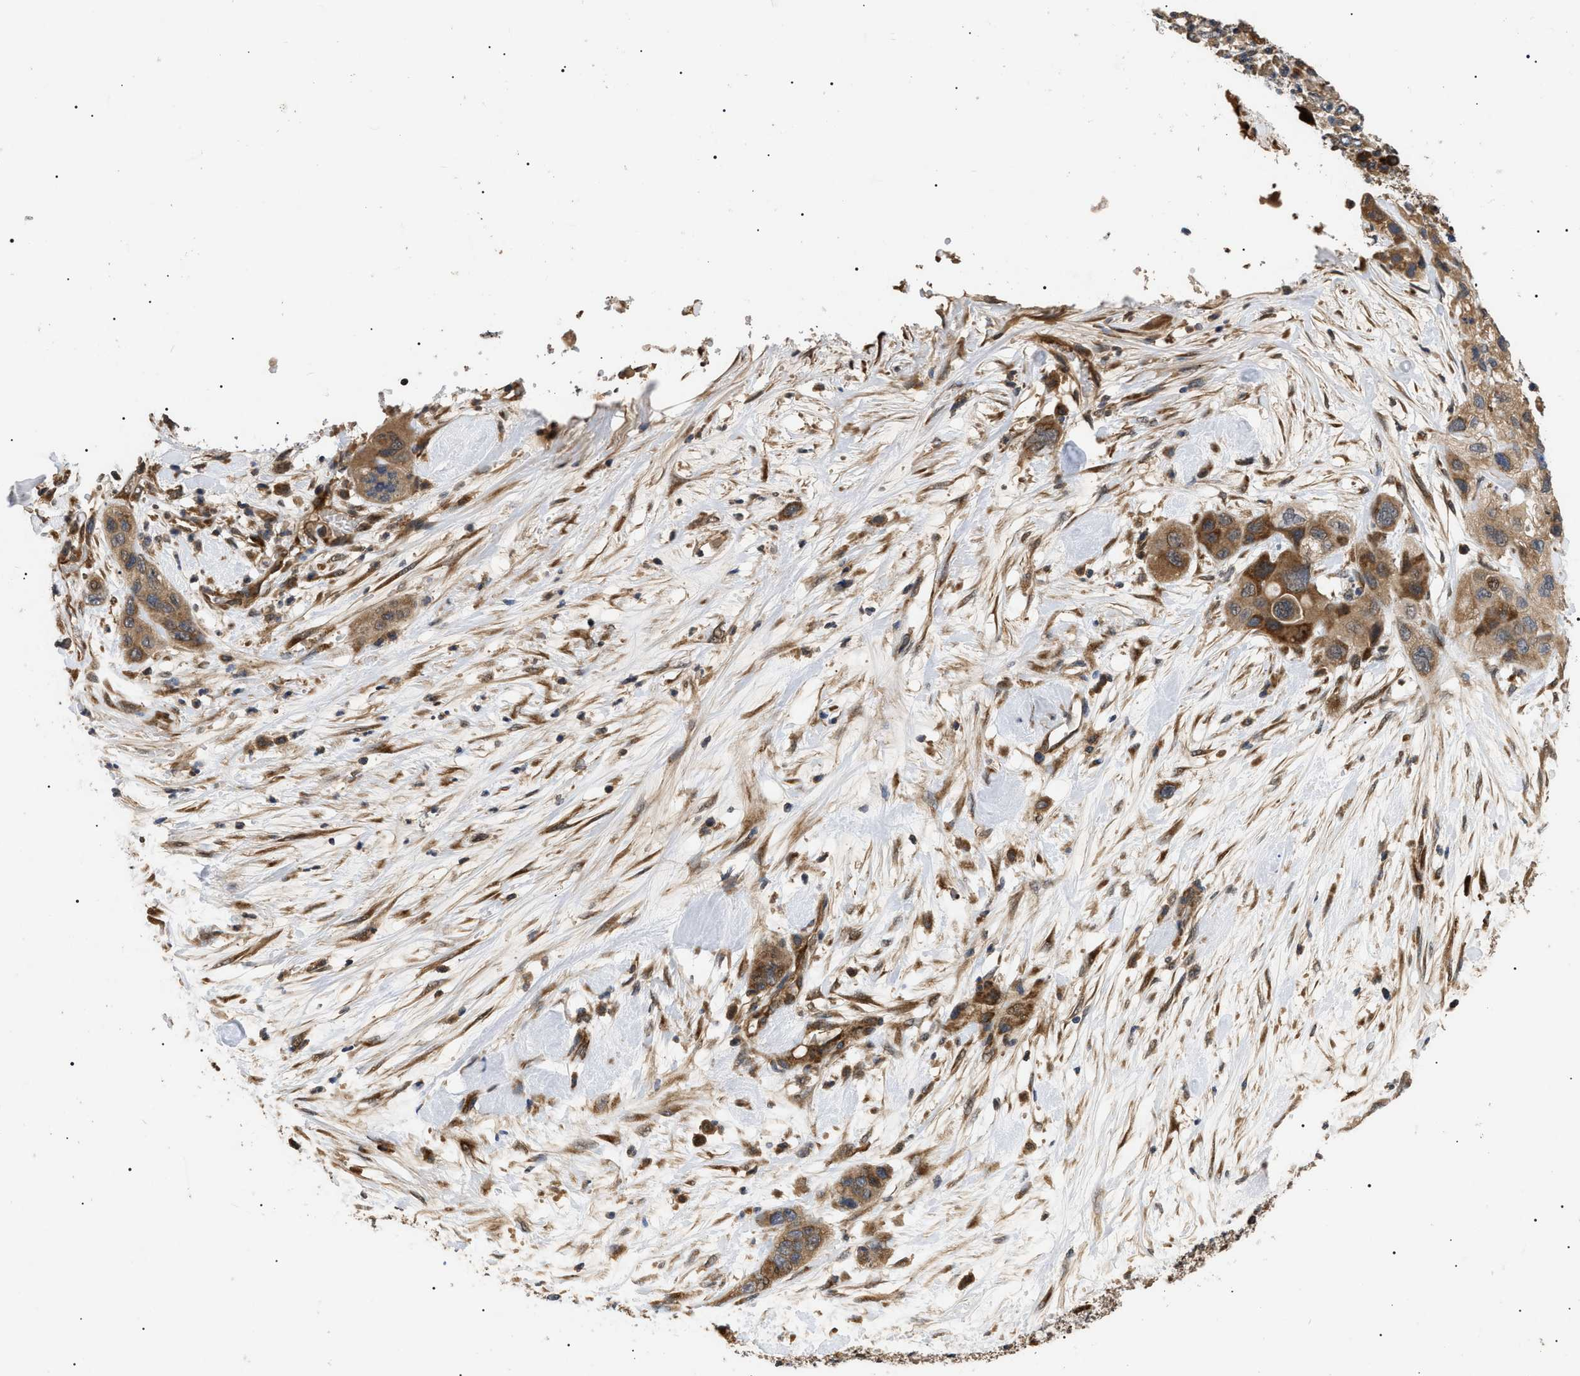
{"staining": {"intensity": "moderate", "quantity": ">75%", "location": "cytoplasmic/membranous"}, "tissue": "pancreatic cancer", "cell_type": "Tumor cells", "image_type": "cancer", "snomed": [{"axis": "morphology", "description": "Adenocarcinoma, NOS"}, {"axis": "topography", "description": "Pancreas"}], "caption": "The micrograph shows immunohistochemical staining of pancreatic adenocarcinoma. There is moderate cytoplasmic/membranous staining is seen in approximately >75% of tumor cells. The staining was performed using DAB (3,3'-diaminobenzidine), with brown indicating positive protein expression. Nuclei are stained blue with hematoxylin.", "gene": "ASTL", "patient": {"sex": "female", "age": 71}}